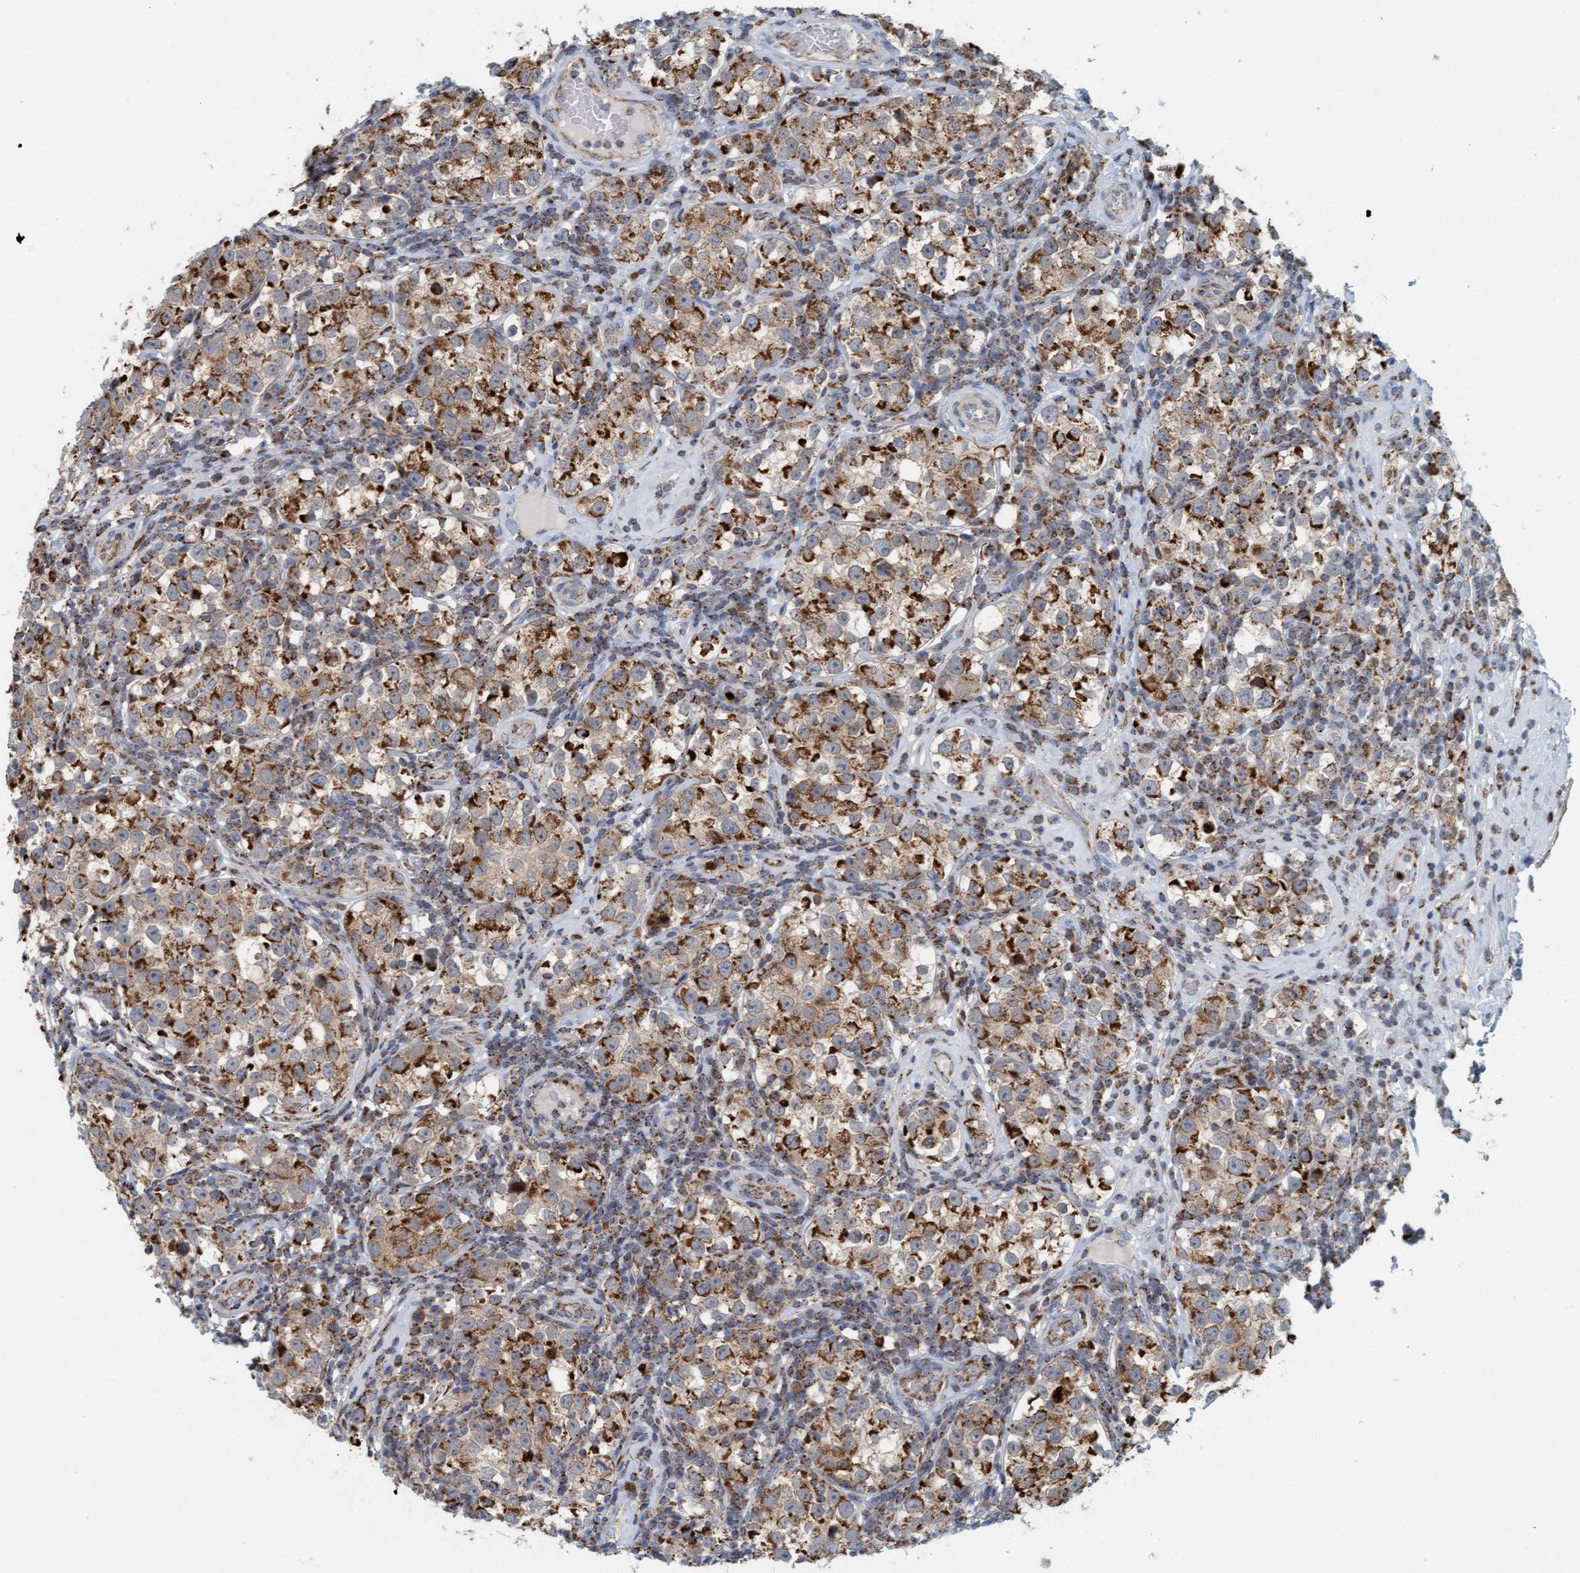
{"staining": {"intensity": "strong", "quantity": "25%-75%", "location": "cytoplasmic/membranous"}, "tissue": "testis cancer", "cell_type": "Tumor cells", "image_type": "cancer", "snomed": [{"axis": "morphology", "description": "Normal tissue, NOS"}, {"axis": "morphology", "description": "Seminoma, NOS"}, {"axis": "topography", "description": "Testis"}], "caption": "Immunohistochemical staining of testis seminoma reveals high levels of strong cytoplasmic/membranous protein positivity in about 25%-75% of tumor cells. (DAB = brown stain, brightfield microscopy at high magnification).", "gene": "B9D1", "patient": {"sex": "male", "age": 43}}